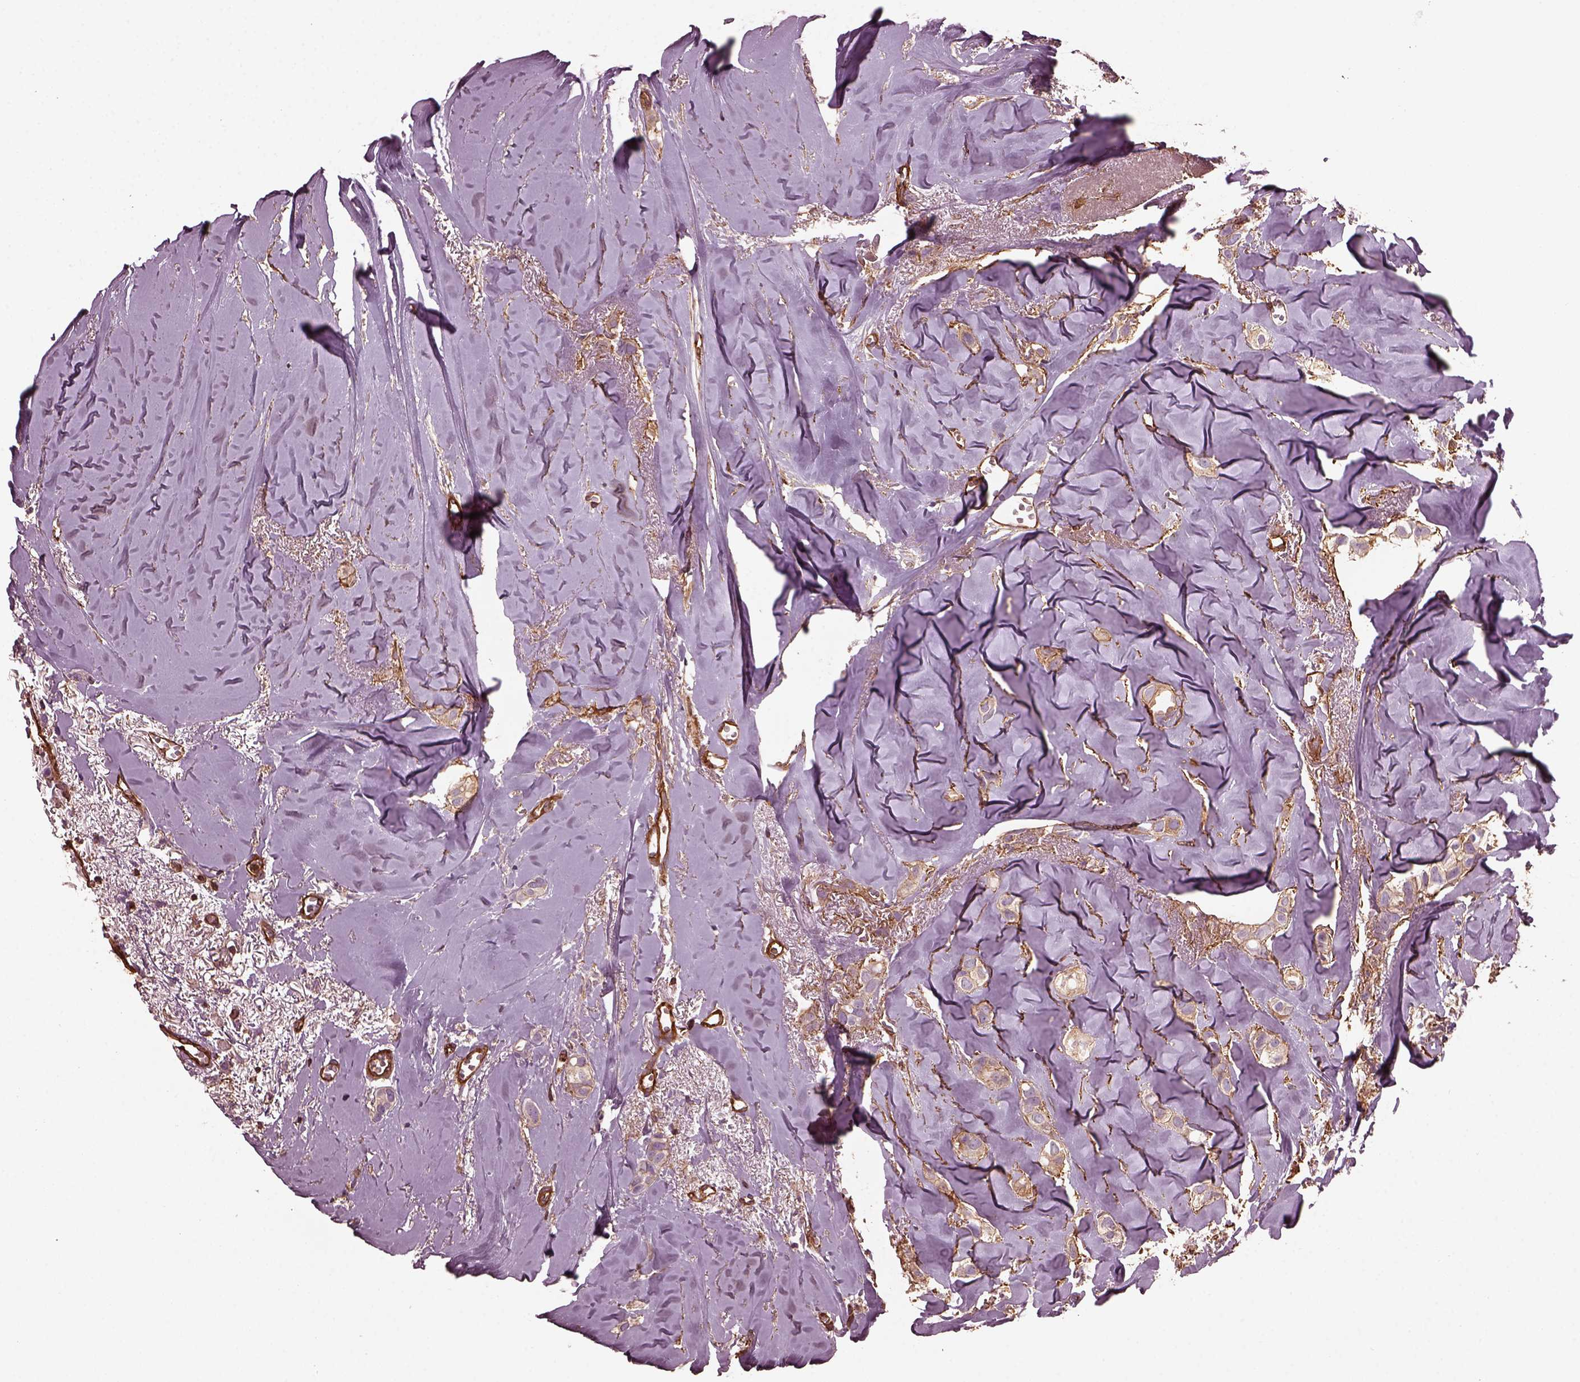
{"staining": {"intensity": "moderate", "quantity": ">75%", "location": "cytoplasmic/membranous"}, "tissue": "breast cancer", "cell_type": "Tumor cells", "image_type": "cancer", "snomed": [{"axis": "morphology", "description": "Duct carcinoma"}, {"axis": "topography", "description": "Breast"}], "caption": "High-magnification brightfield microscopy of breast cancer stained with DAB (3,3'-diaminobenzidine) (brown) and counterstained with hematoxylin (blue). tumor cells exhibit moderate cytoplasmic/membranous staining is identified in approximately>75% of cells. Nuclei are stained in blue.", "gene": "MYL6", "patient": {"sex": "female", "age": 85}}